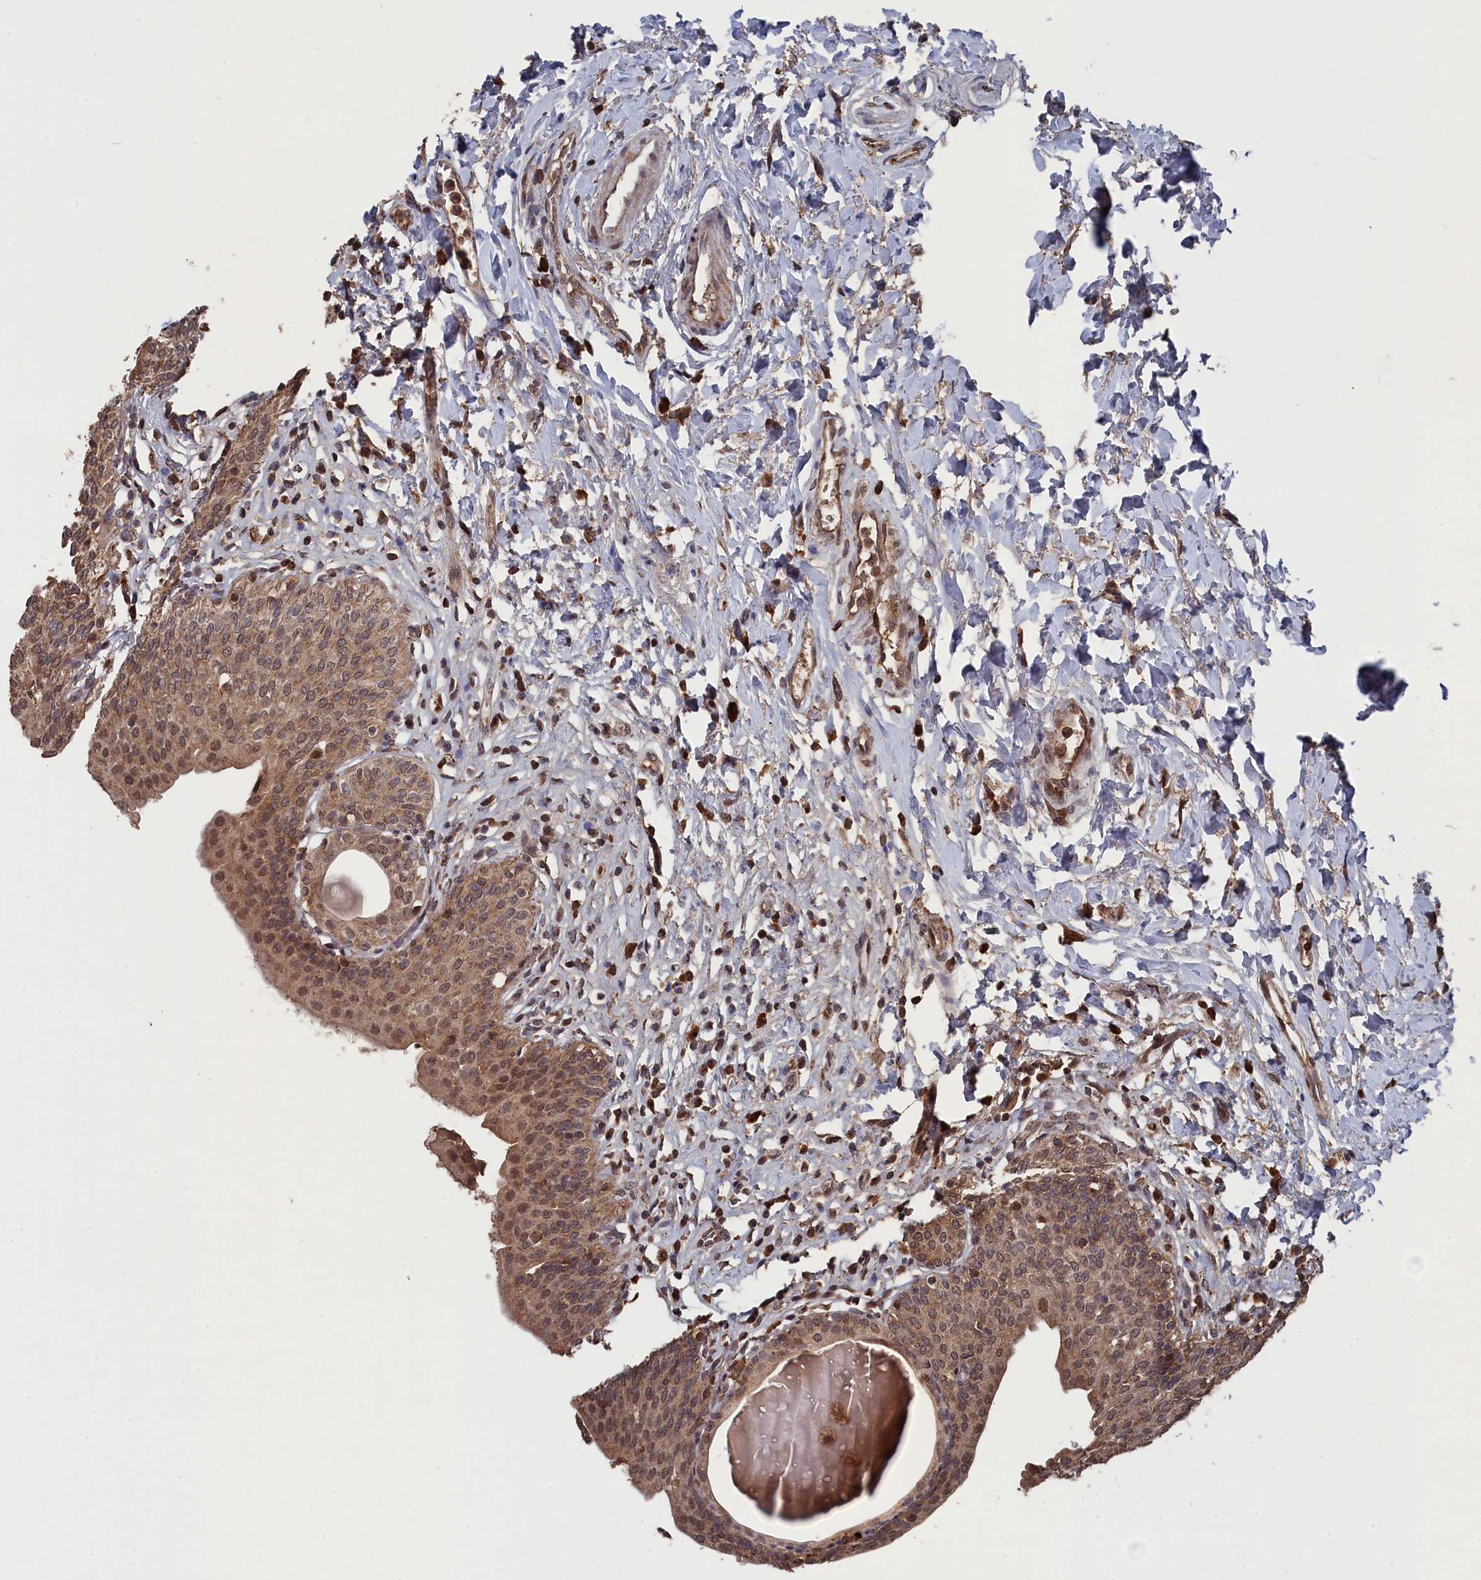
{"staining": {"intensity": "moderate", "quantity": ">75%", "location": "cytoplasmic/membranous,nuclear"}, "tissue": "urinary bladder", "cell_type": "Urothelial cells", "image_type": "normal", "snomed": [{"axis": "morphology", "description": "Normal tissue, NOS"}, {"axis": "topography", "description": "Urinary bladder"}], "caption": "A brown stain labels moderate cytoplasmic/membranous,nuclear staining of a protein in urothelial cells of benign human urinary bladder. (DAB (3,3'-diaminobenzidine) IHC with brightfield microscopy, high magnification).", "gene": "CEACAM21", "patient": {"sex": "male", "age": 83}}